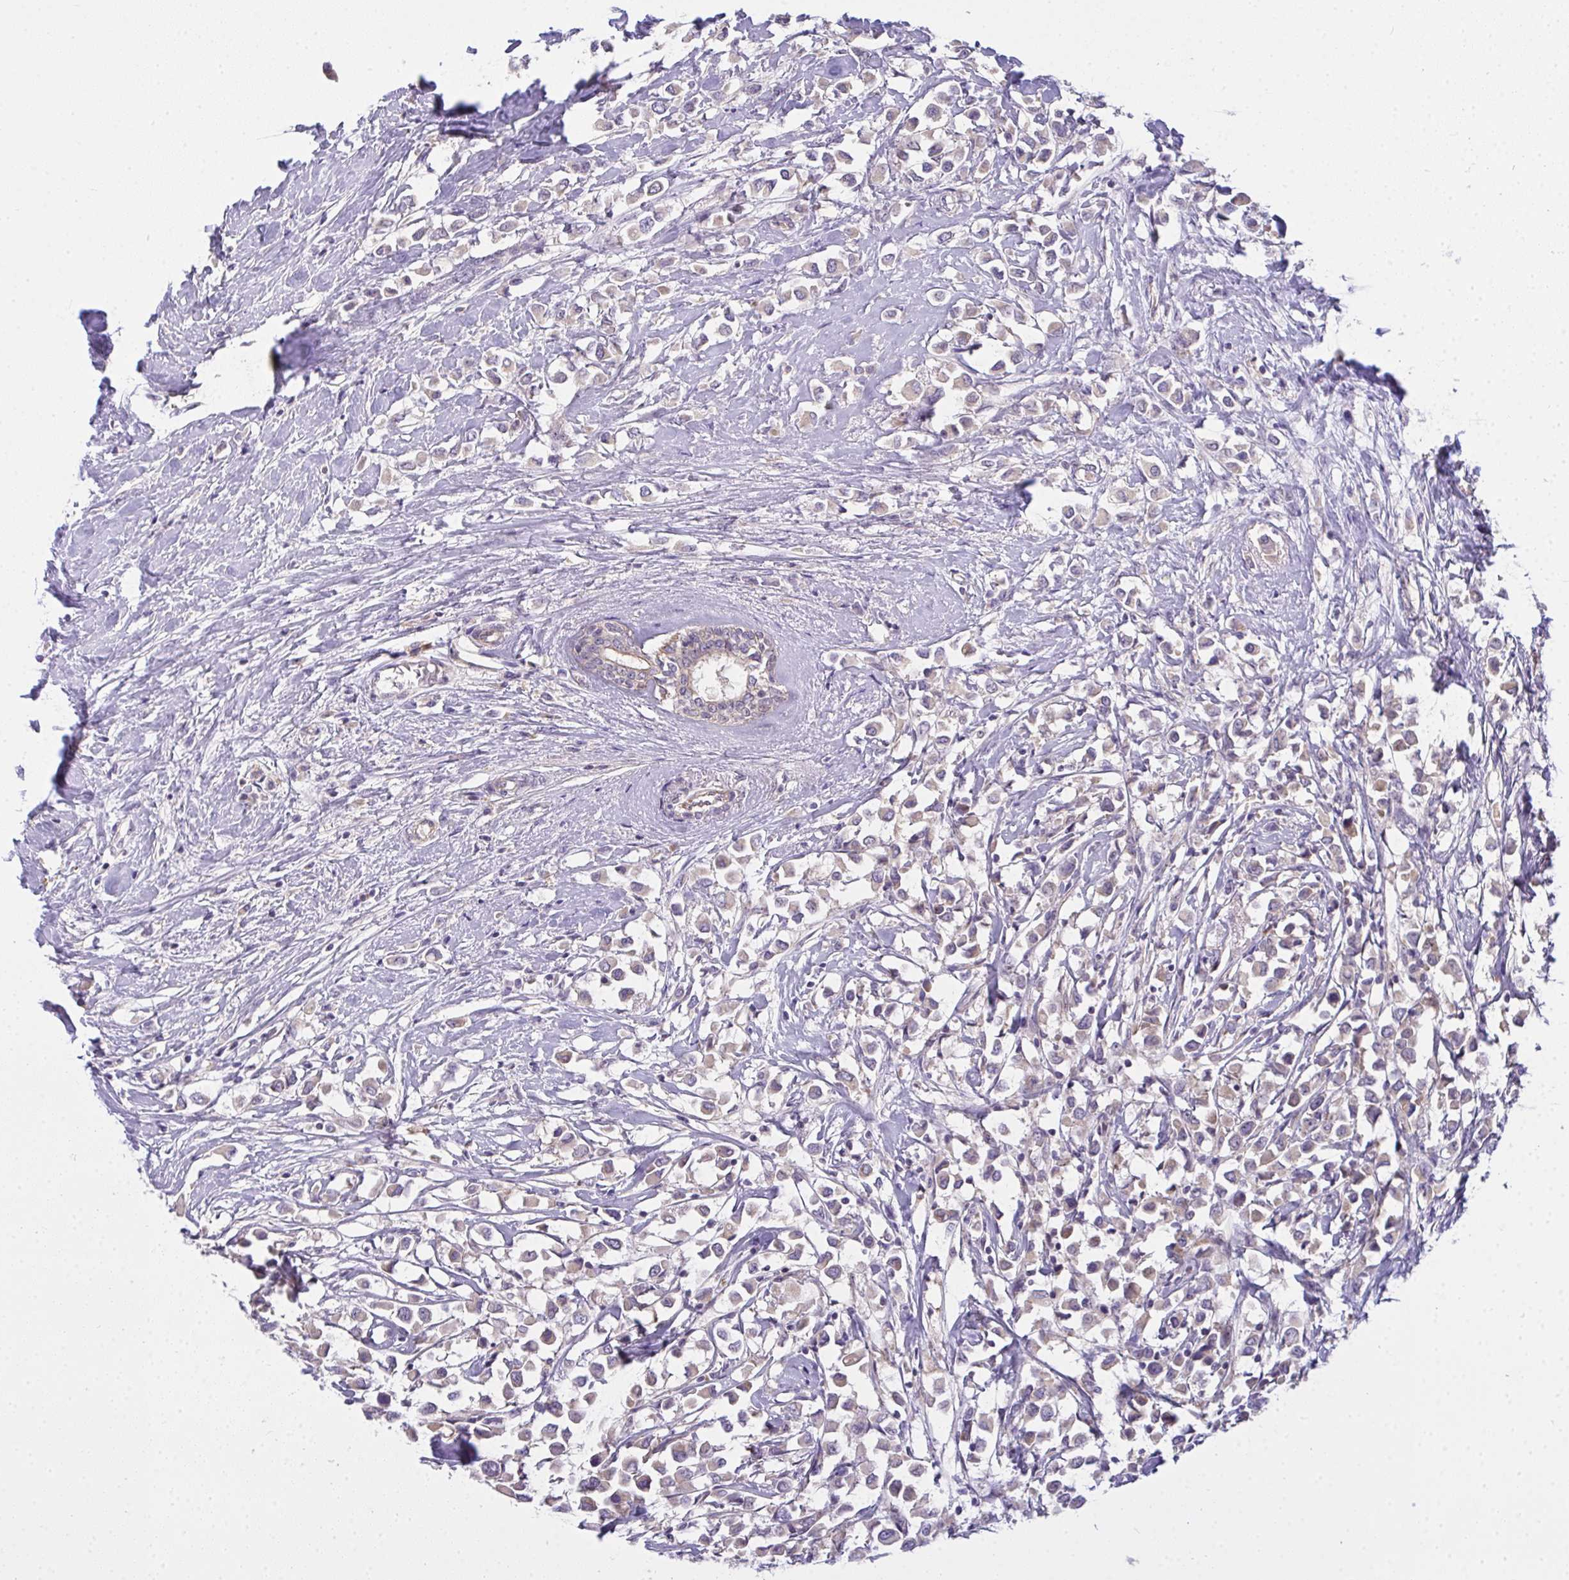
{"staining": {"intensity": "weak", "quantity": "25%-75%", "location": "cytoplasmic/membranous"}, "tissue": "breast cancer", "cell_type": "Tumor cells", "image_type": "cancer", "snomed": [{"axis": "morphology", "description": "Duct carcinoma"}, {"axis": "topography", "description": "Breast"}], "caption": "Immunohistochemistry of human breast intraductal carcinoma demonstrates low levels of weak cytoplasmic/membranous staining in approximately 25%-75% of tumor cells.", "gene": "NT5C1A", "patient": {"sex": "female", "age": 61}}